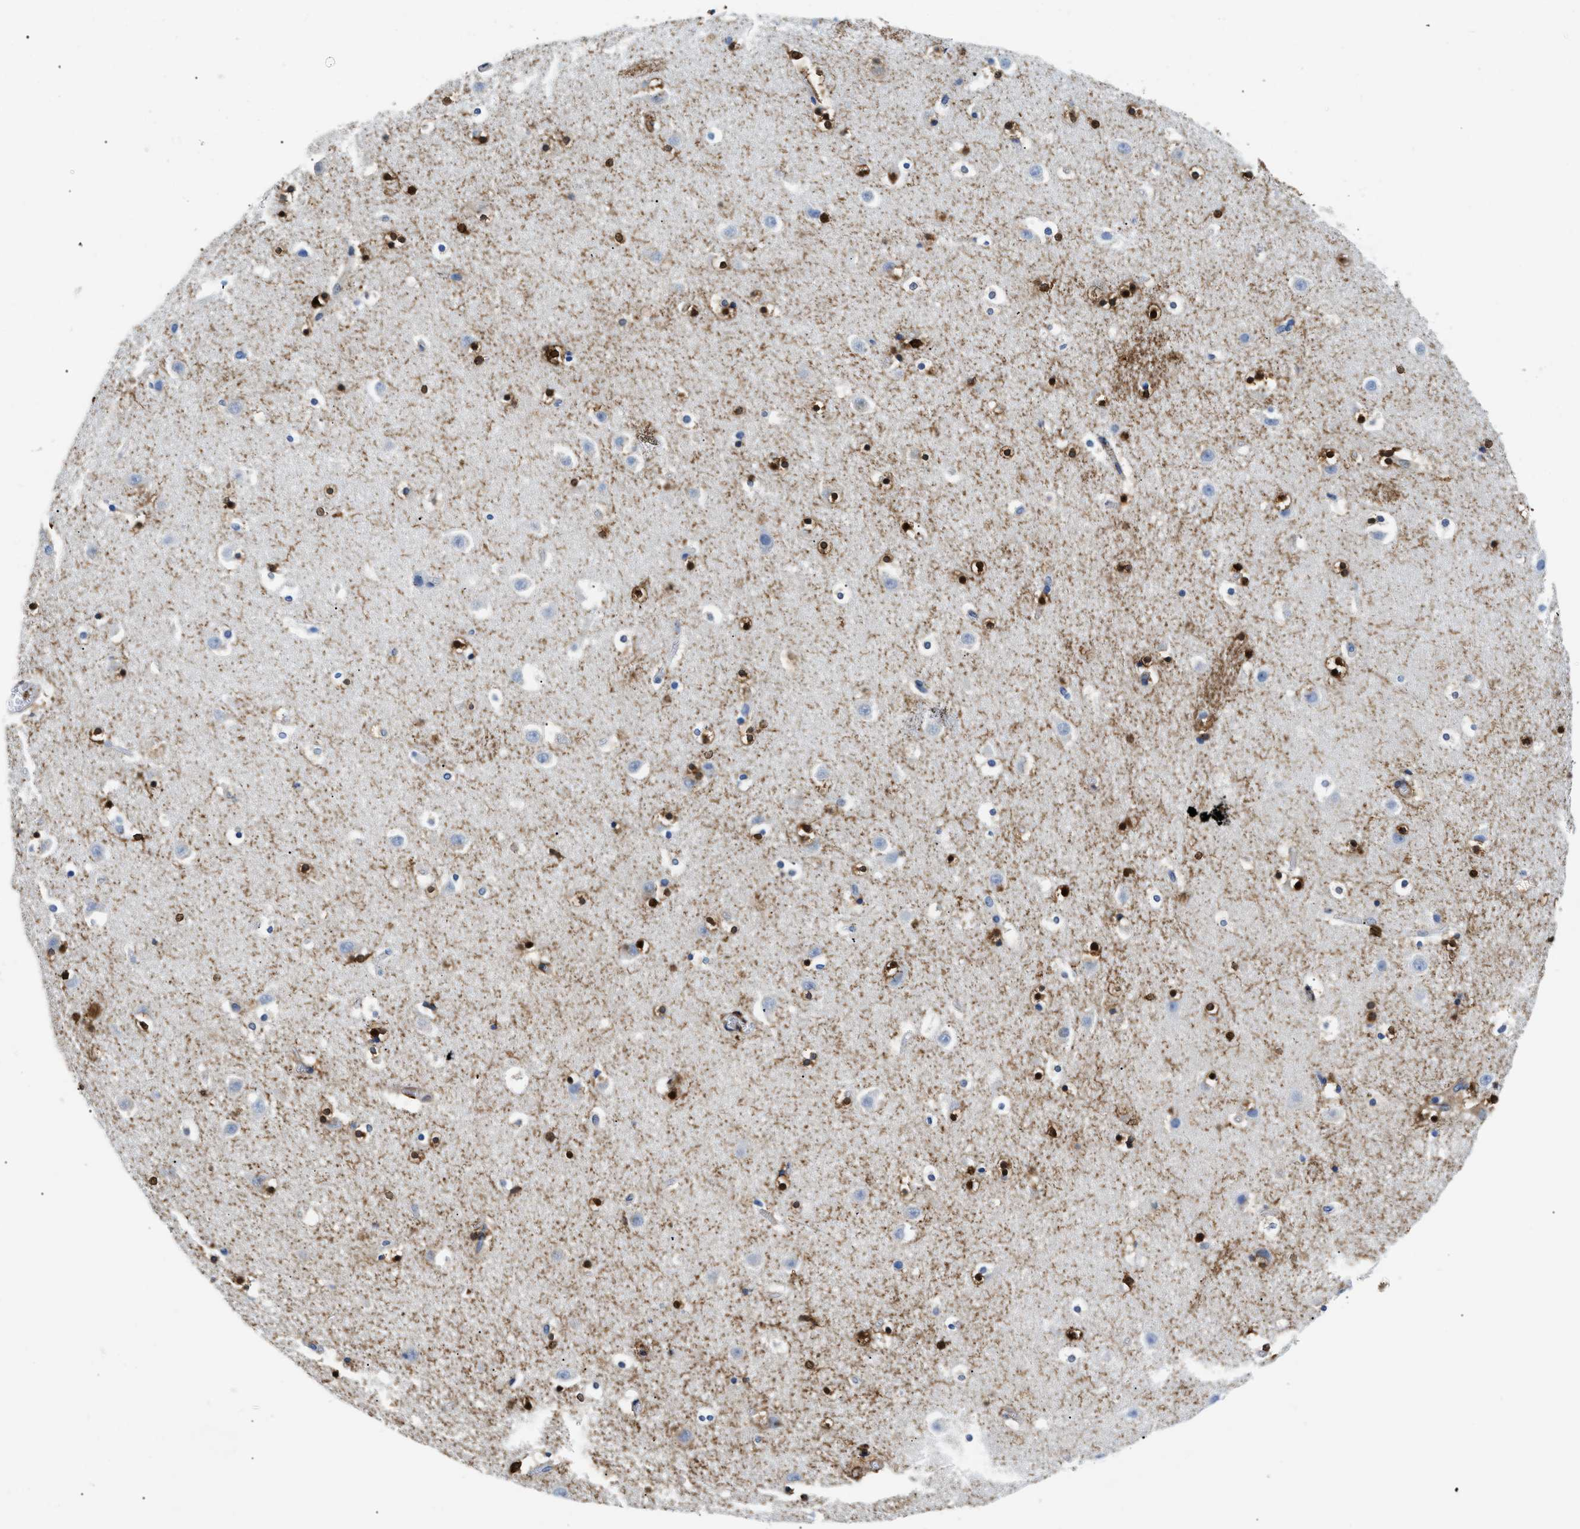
{"staining": {"intensity": "strong", "quantity": "25%-75%", "location": "cytoplasmic/membranous,nuclear"}, "tissue": "caudate", "cell_type": "Glial cells", "image_type": "normal", "snomed": [{"axis": "morphology", "description": "Normal tissue, NOS"}, {"axis": "topography", "description": "Lateral ventricle wall"}], "caption": "Protein expression analysis of benign caudate reveals strong cytoplasmic/membranous,nuclear staining in about 25%-75% of glial cells. (IHC, brightfield microscopy, high magnification).", "gene": "GSN", "patient": {"sex": "male", "age": 45}}